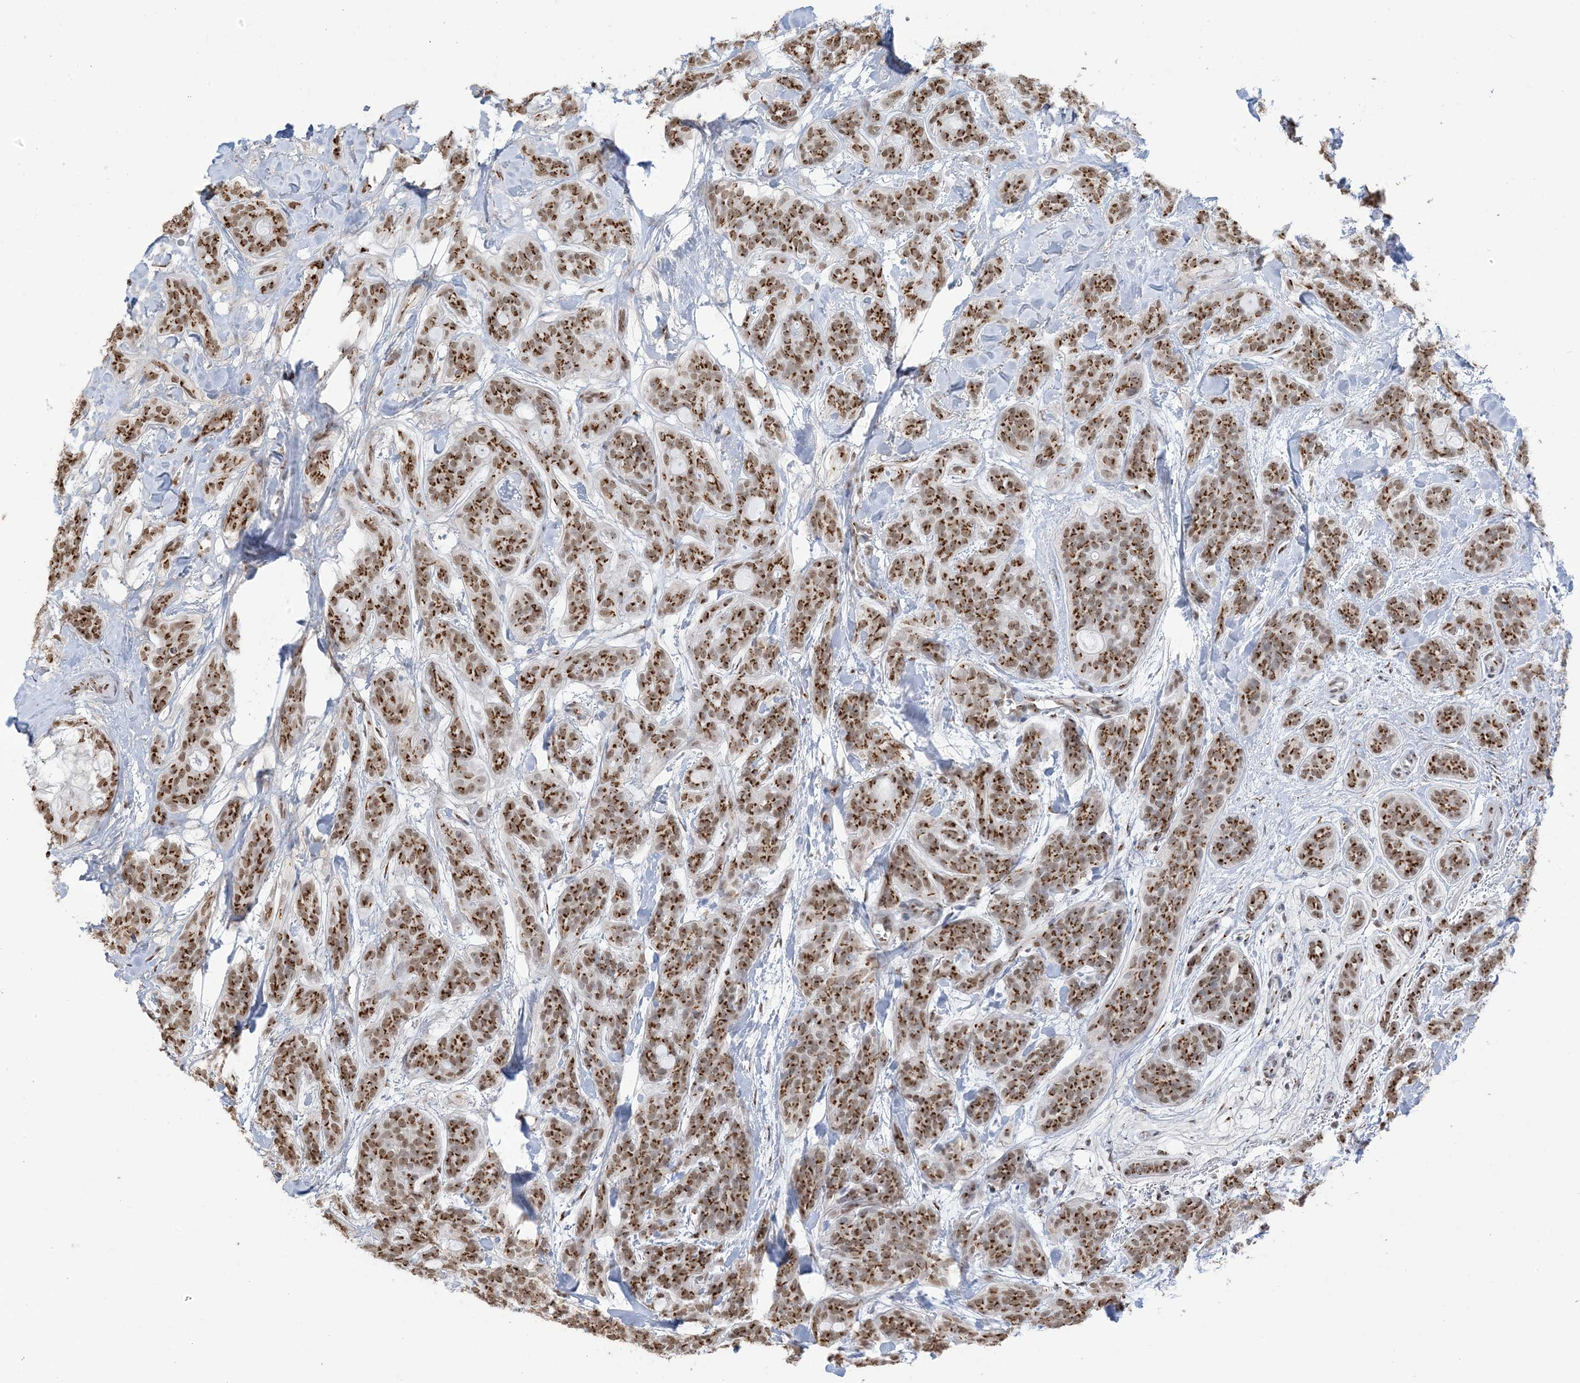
{"staining": {"intensity": "strong", "quantity": ">75%", "location": "cytoplasmic/membranous,nuclear"}, "tissue": "head and neck cancer", "cell_type": "Tumor cells", "image_type": "cancer", "snomed": [{"axis": "morphology", "description": "Adenocarcinoma, NOS"}, {"axis": "topography", "description": "Head-Neck"}], "caption": "Protein expression analysis of head and neck cancer reveals strong cytoplasmic/membranous and nuclear staining in approximately >75% of tumor cells. (brown staining indicates protein expression, while blue staining denotes nuclei).", "gene": "GPR107", "patient": {"sex": "male", "age": 66}}